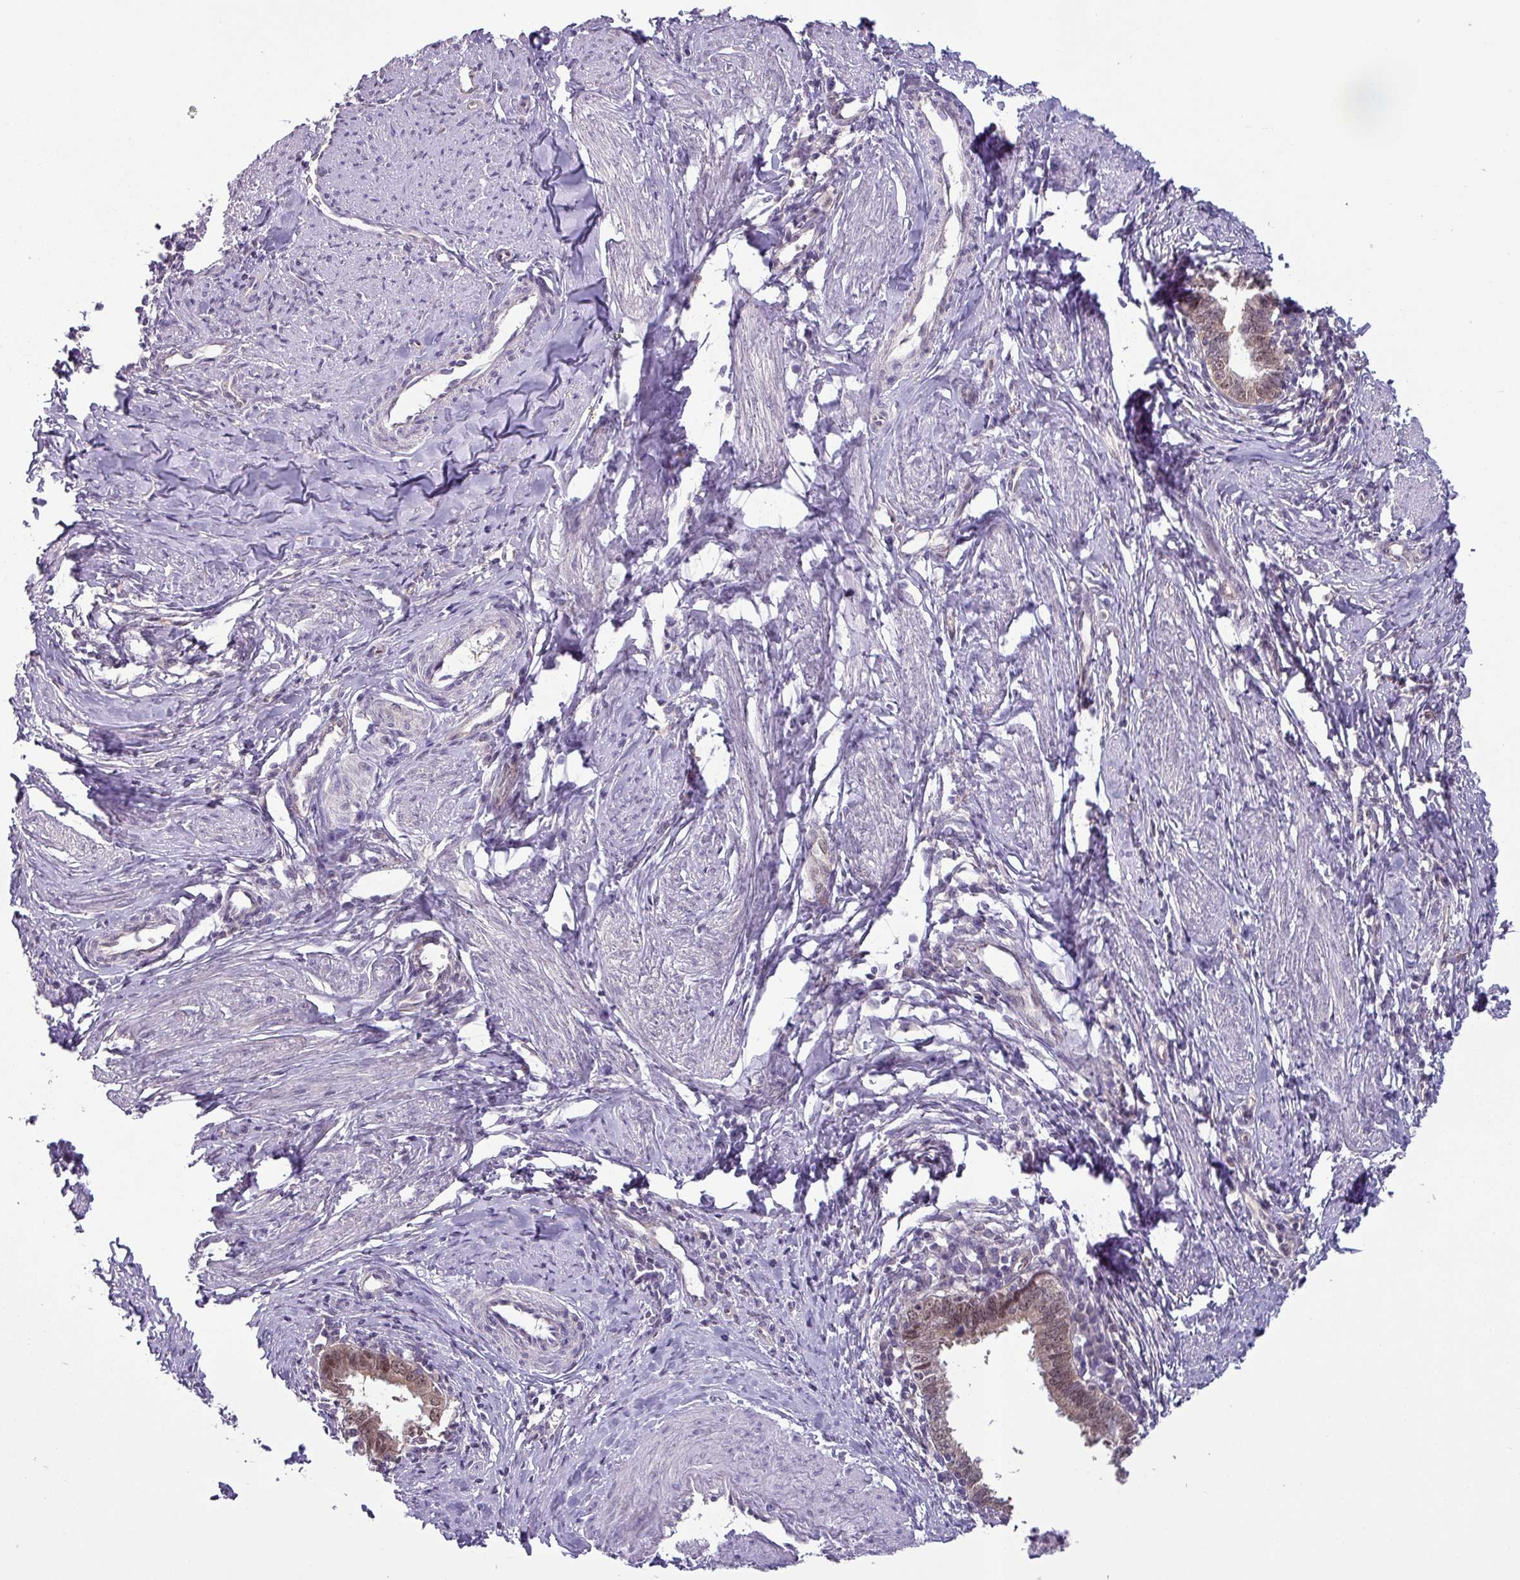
{"staining": {"intensity": "moderate", "quantity": ">75%", "location": "nuclear"}, "tissue": "cervical cancer", "cell_type": "Tumor cells", "image_type": "cancer", "snomed": [{"axis": "morphology", "description": "Adenocarcinoma, NOS"}, {"axis": "topography", "description": "Cervix"}], "caption": "Protein staining shows moderate nuclear staining in approximately >75% of tumor cells in cervical cancer (adenocarcinoma). (brown staining indicates protein expression, while blue staining denotes nuclei).", "gene": "TTLL12", "patient": {"sex": "female", "age": 36}}